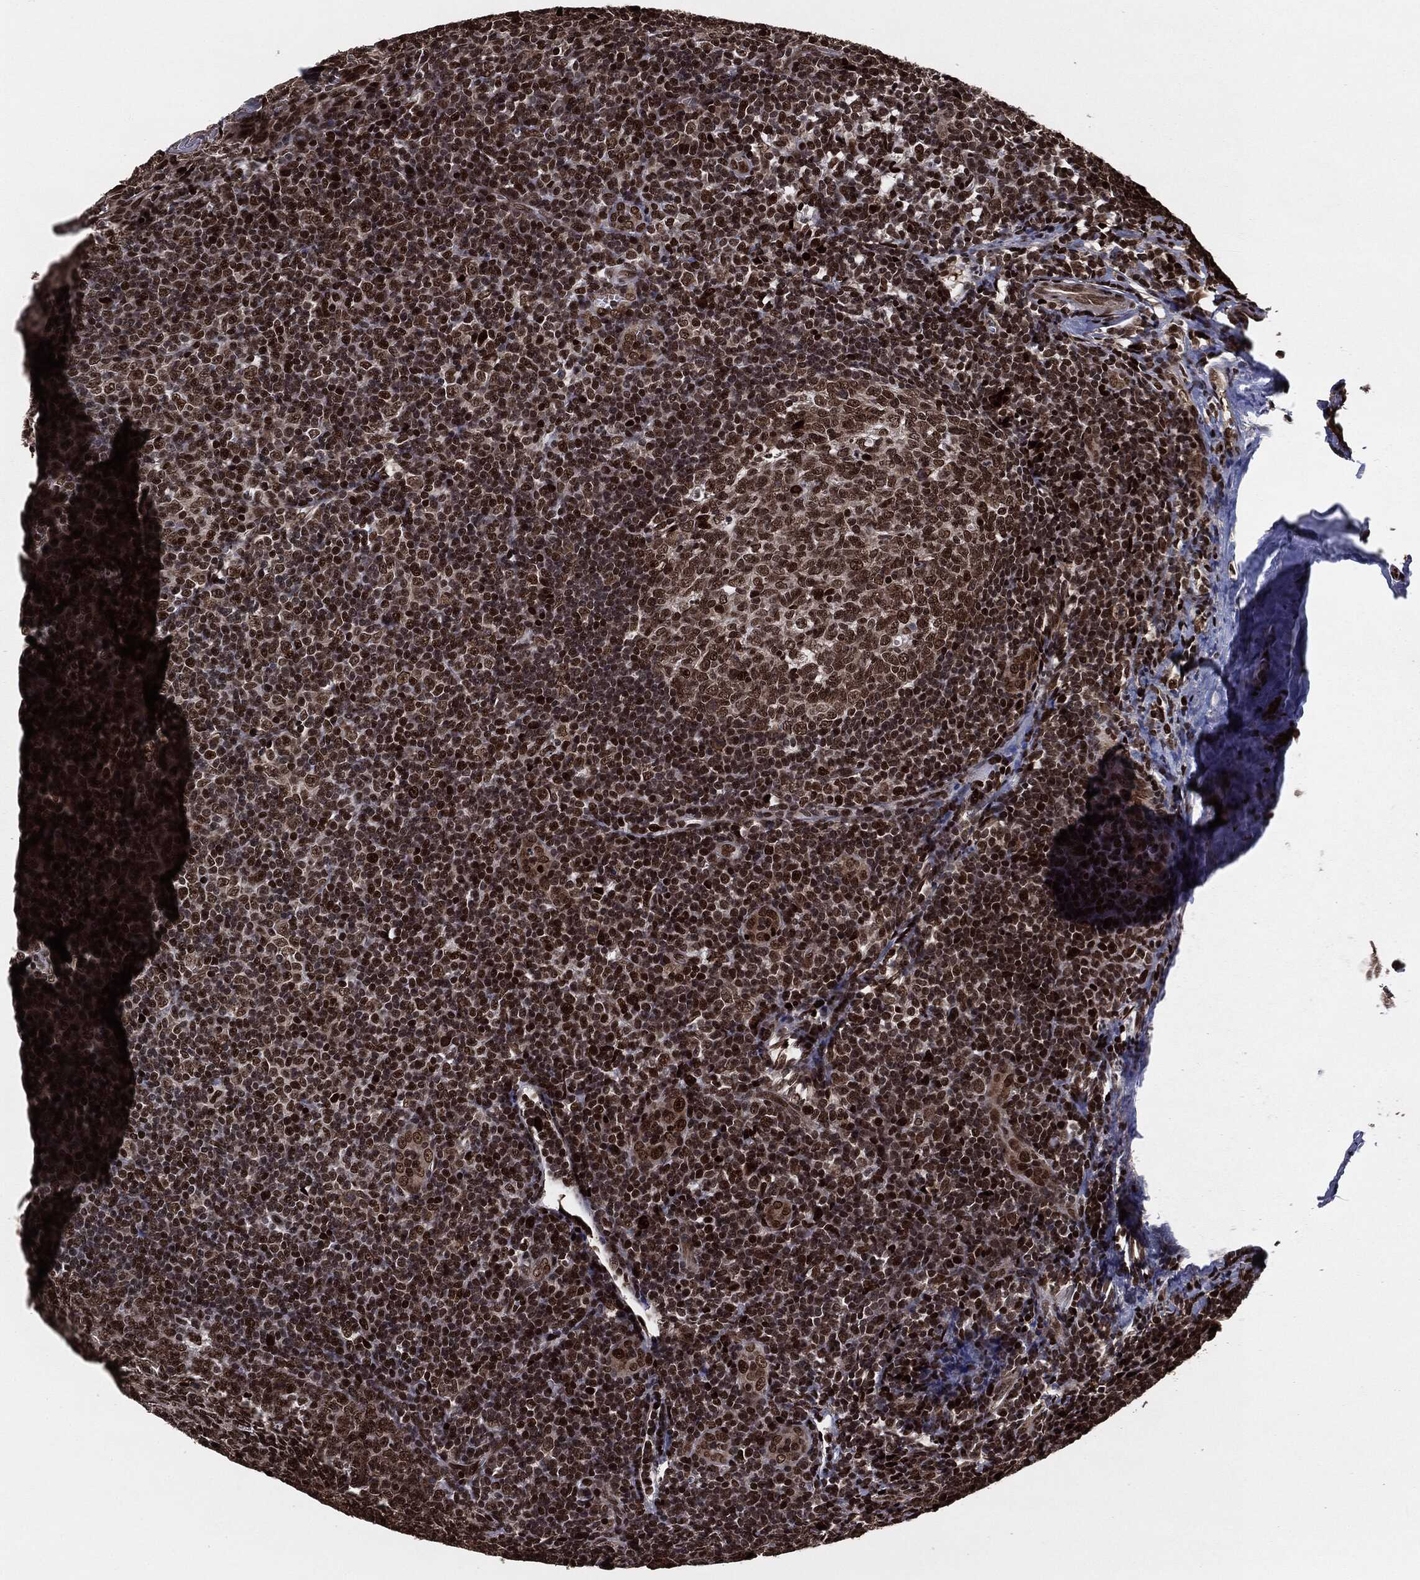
{"staining": {"intensity": "strong", "quantity": ">75%", "location": "nuclear"}, "tissue": "tonsil", "cell_type": "Germinal center cells", "image_type": "normal", "snomed": [{"axis": "morphology", "description": "Normal tissue, NOS"}, {"axis": "topography", "description": "Tonsil"}], "caption": "Protein staining of normal tonsil exhibits strong nuclear positivity in about >75% of germinal center cells.", "gene": "DVL2", "patient": {"sex": "male", "age": 20}}